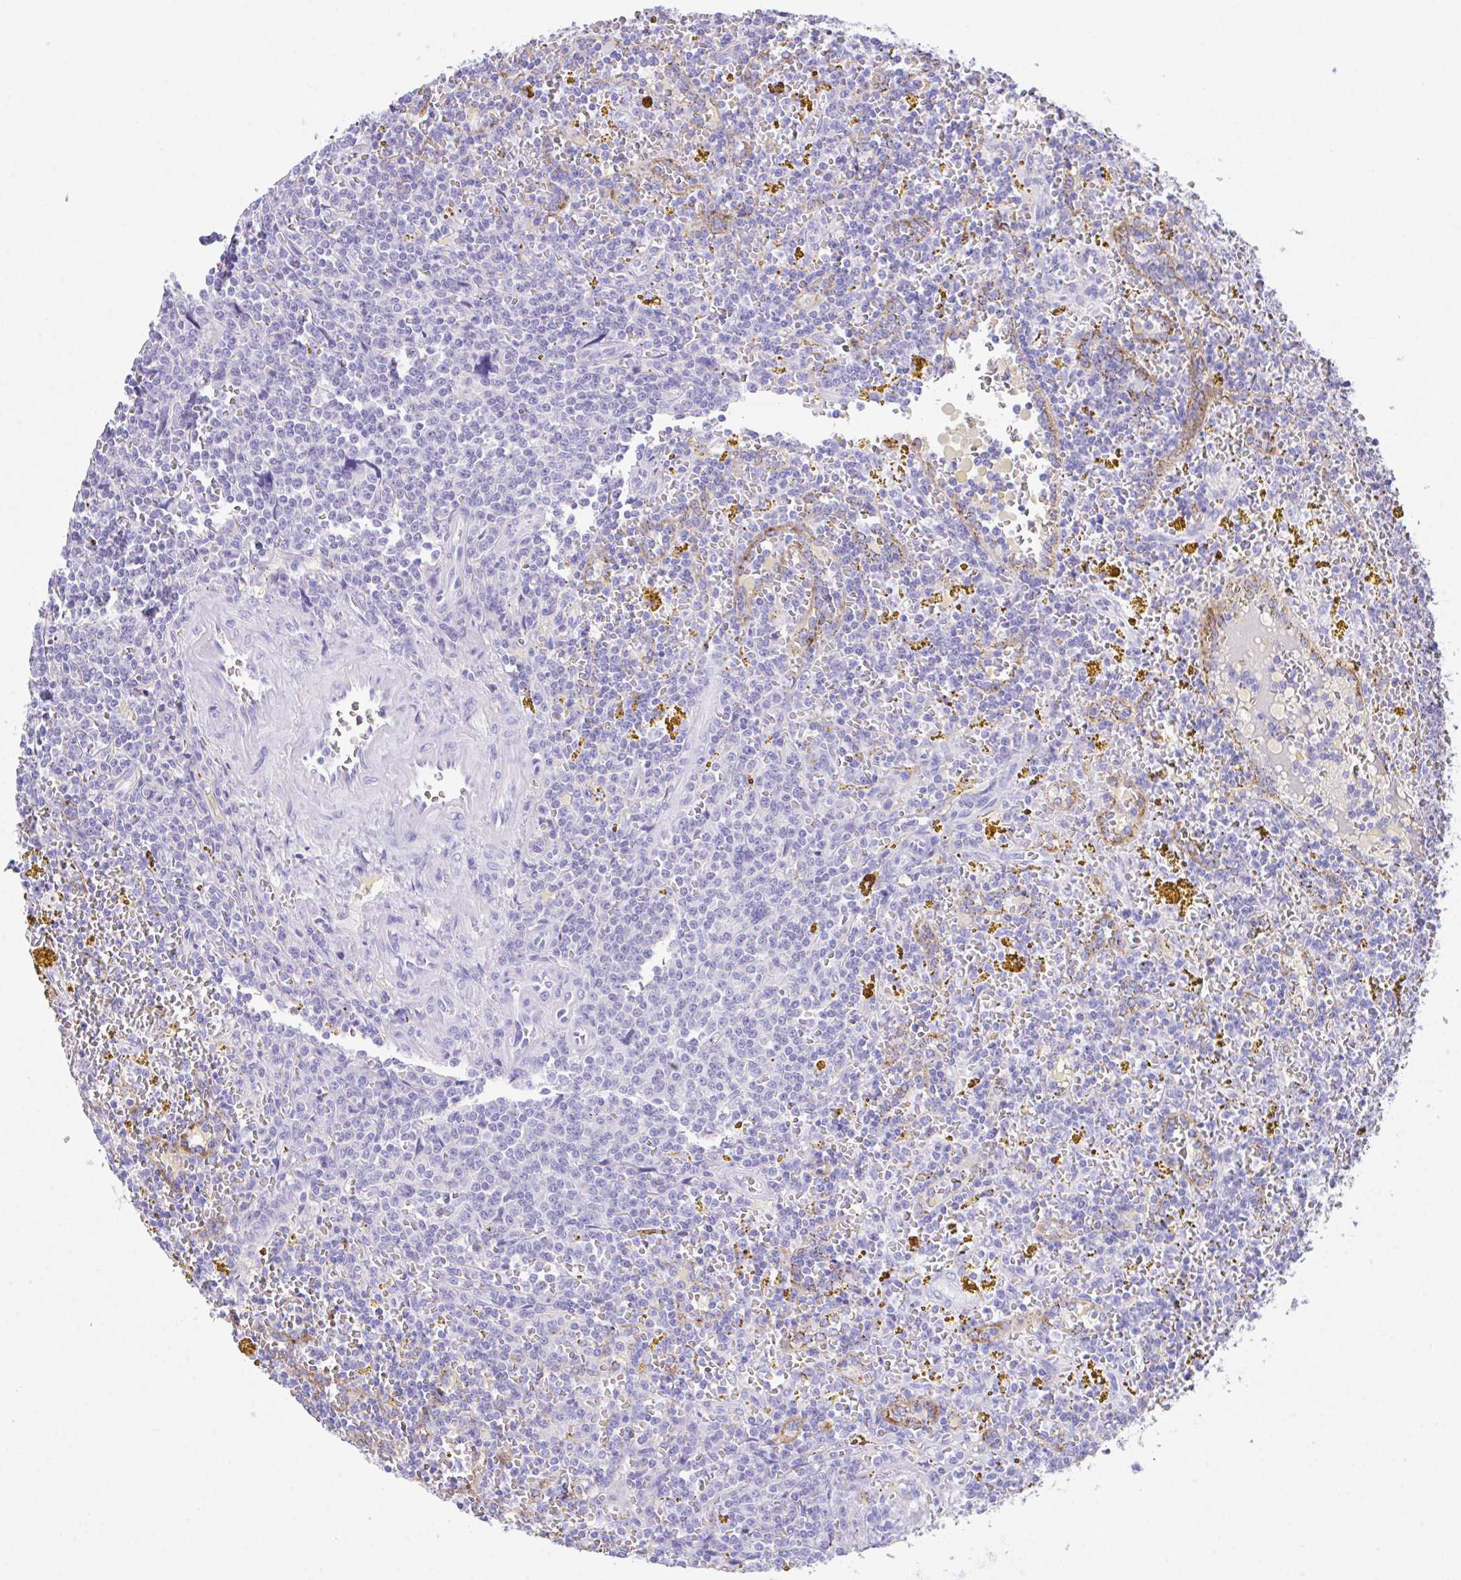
{"staining": {"intensity": "negative", "quantity": "none", "location": "none"}, "tissue": "lymphoma", "cell_type": "Tumor cells", "image_type": "cancer", "snomed": [{"axis": "morphology", "description": "Malignant lymphoma, non-Hodgkin's type, Low grade"}, {"axis": "topography", "description": "Spleen"}, {"axis": "topography", "description": "Lymph node"}], "caption": "Protein analysis of malignant lymphoma, non-Hodgkin's type (low-grade) demonstrates no significant staining in tumor cells.", "gene": "HACD4", "patient": {"sex": "female", "age": 66}}